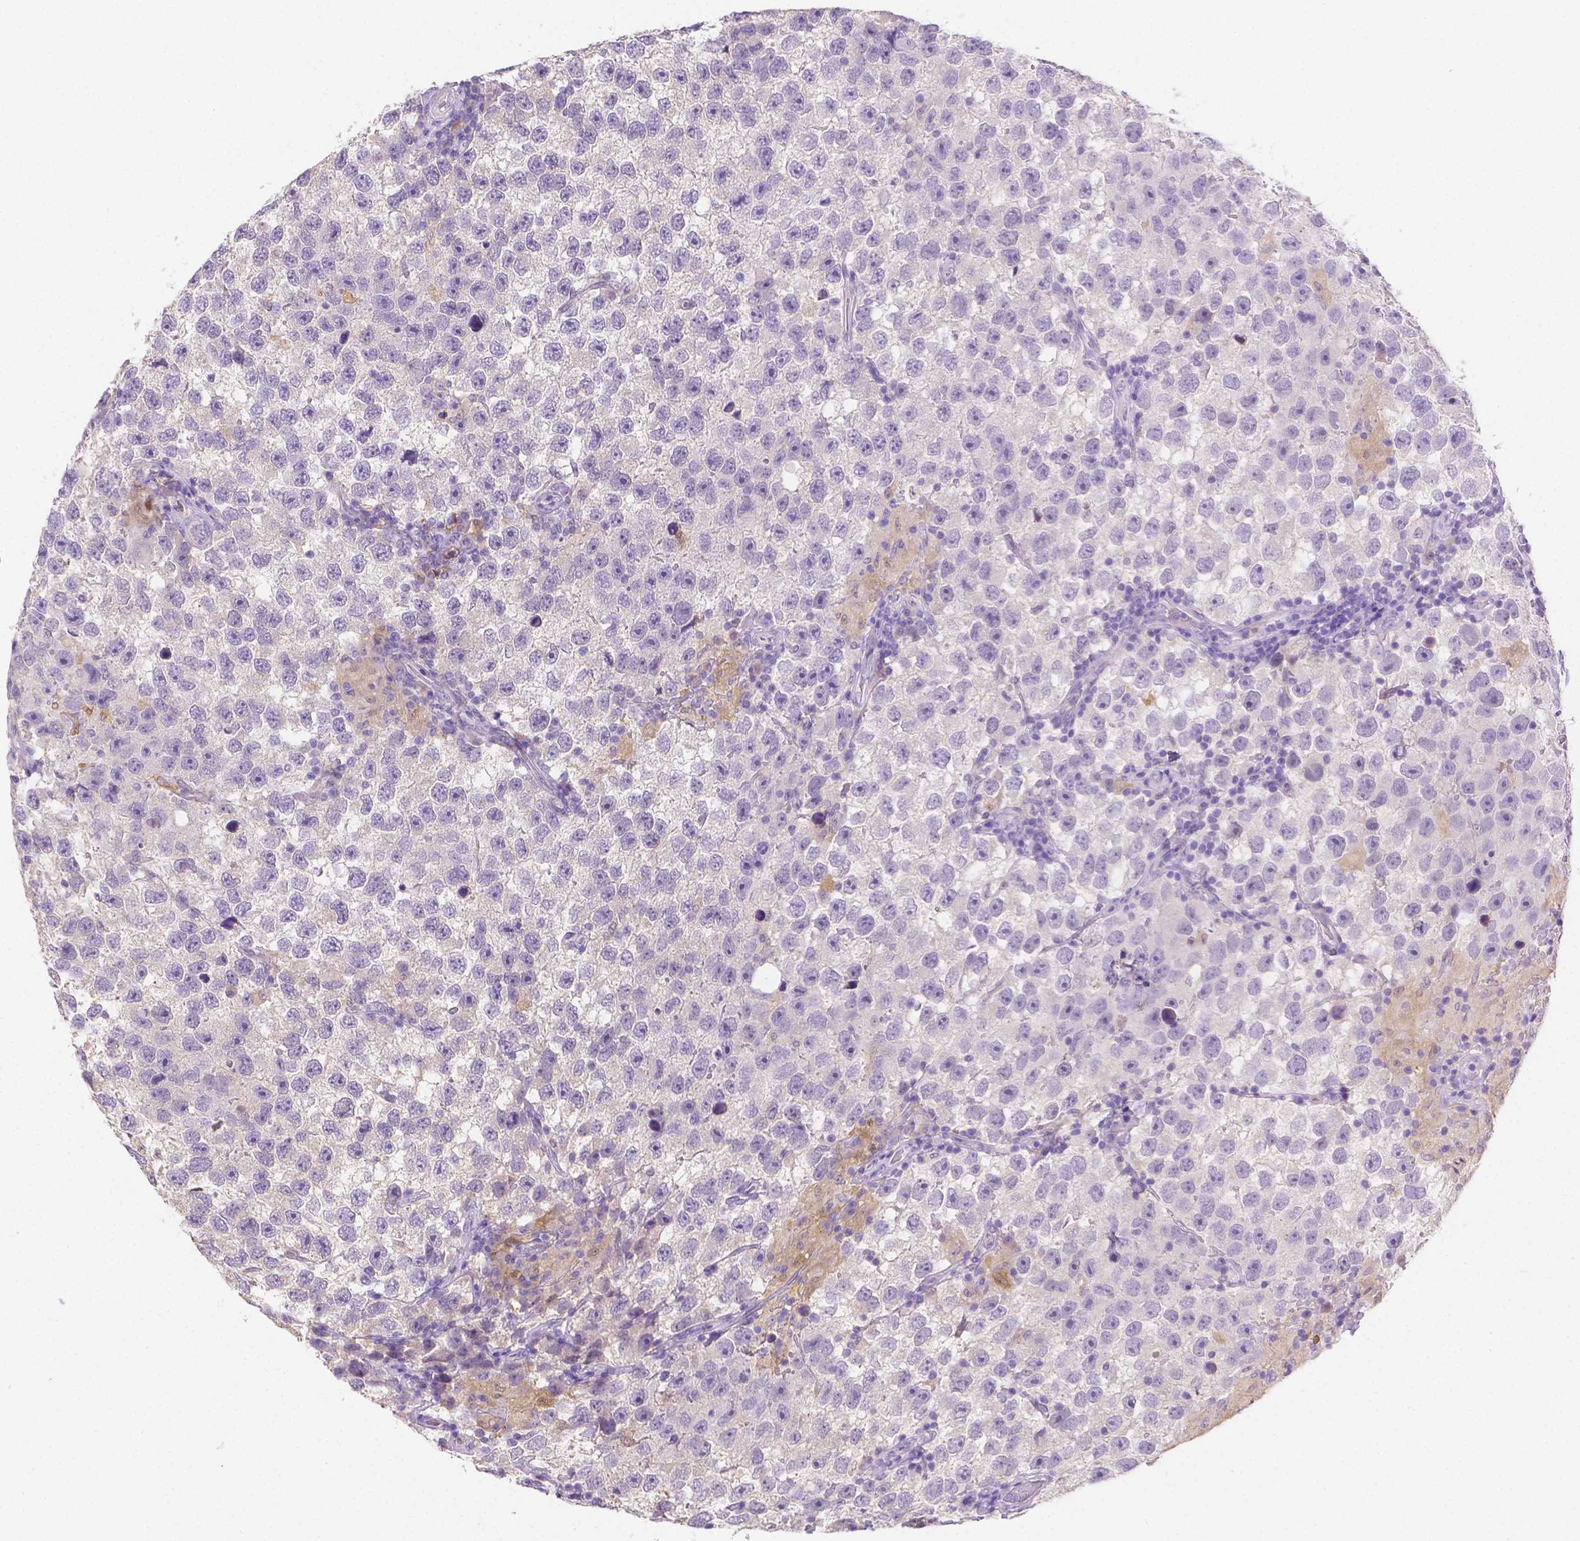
{"staining": {"intensity": "negative", "quantity": "none", "location": "none"}, "tissue": "testis cancer", "cell_type": "Tumor cells", "image_type": "cancer", "snomed": [{"axis": "morphology", "description": "Seminoma, NOS"}, {"axis": "topography", "description": "Testis"}], "caption": "Immunohistochemical staining of human testis cancer (seminoma) shows no significant positivity in tumor cells.", "gene": "NXPH2", "patient": {"sex": "male", "age": 26}}